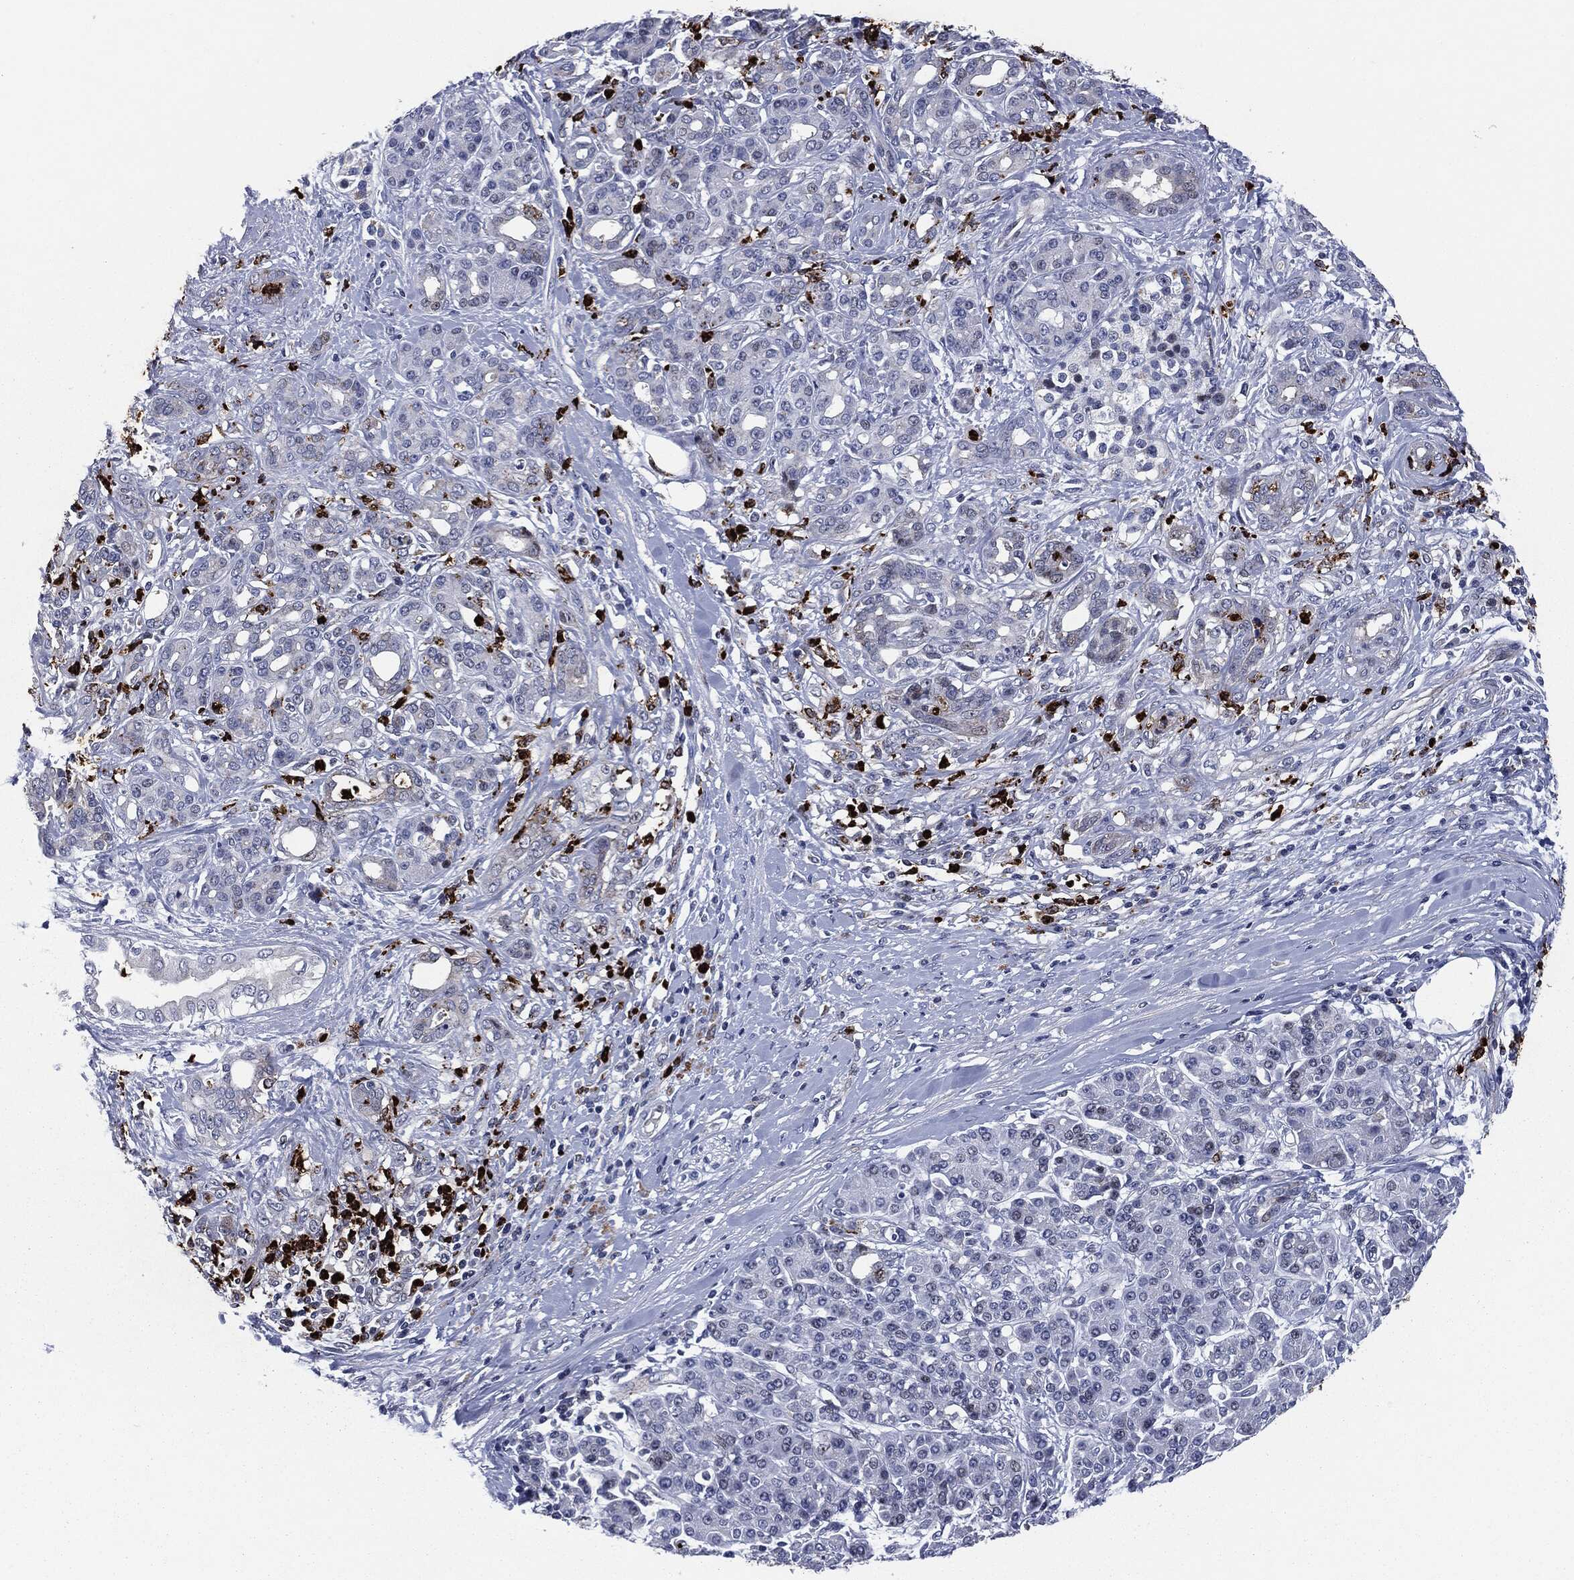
{"staining": {"intensity": "negative", "quantity": "none", "location": "none"}, "tissue": "pancreatic cancer", "cell_type": "Tumor cells", "image_type": "cancer", "snomed": [{"axis": "morphology", "description": "Adenocarcinoma, NOS"}, {"axis": "topography", "description": "Pancreas"}], "caption": "An image of pancreatic cancer stained for a protein demonstrates no brown staining in tumor cells. (Brightfield microscopy of DAB (3,3'-diaminobenzidine) IHC at high magnification).", "gene": "MPO", "patient": {"sex": "female", "age": 56}}